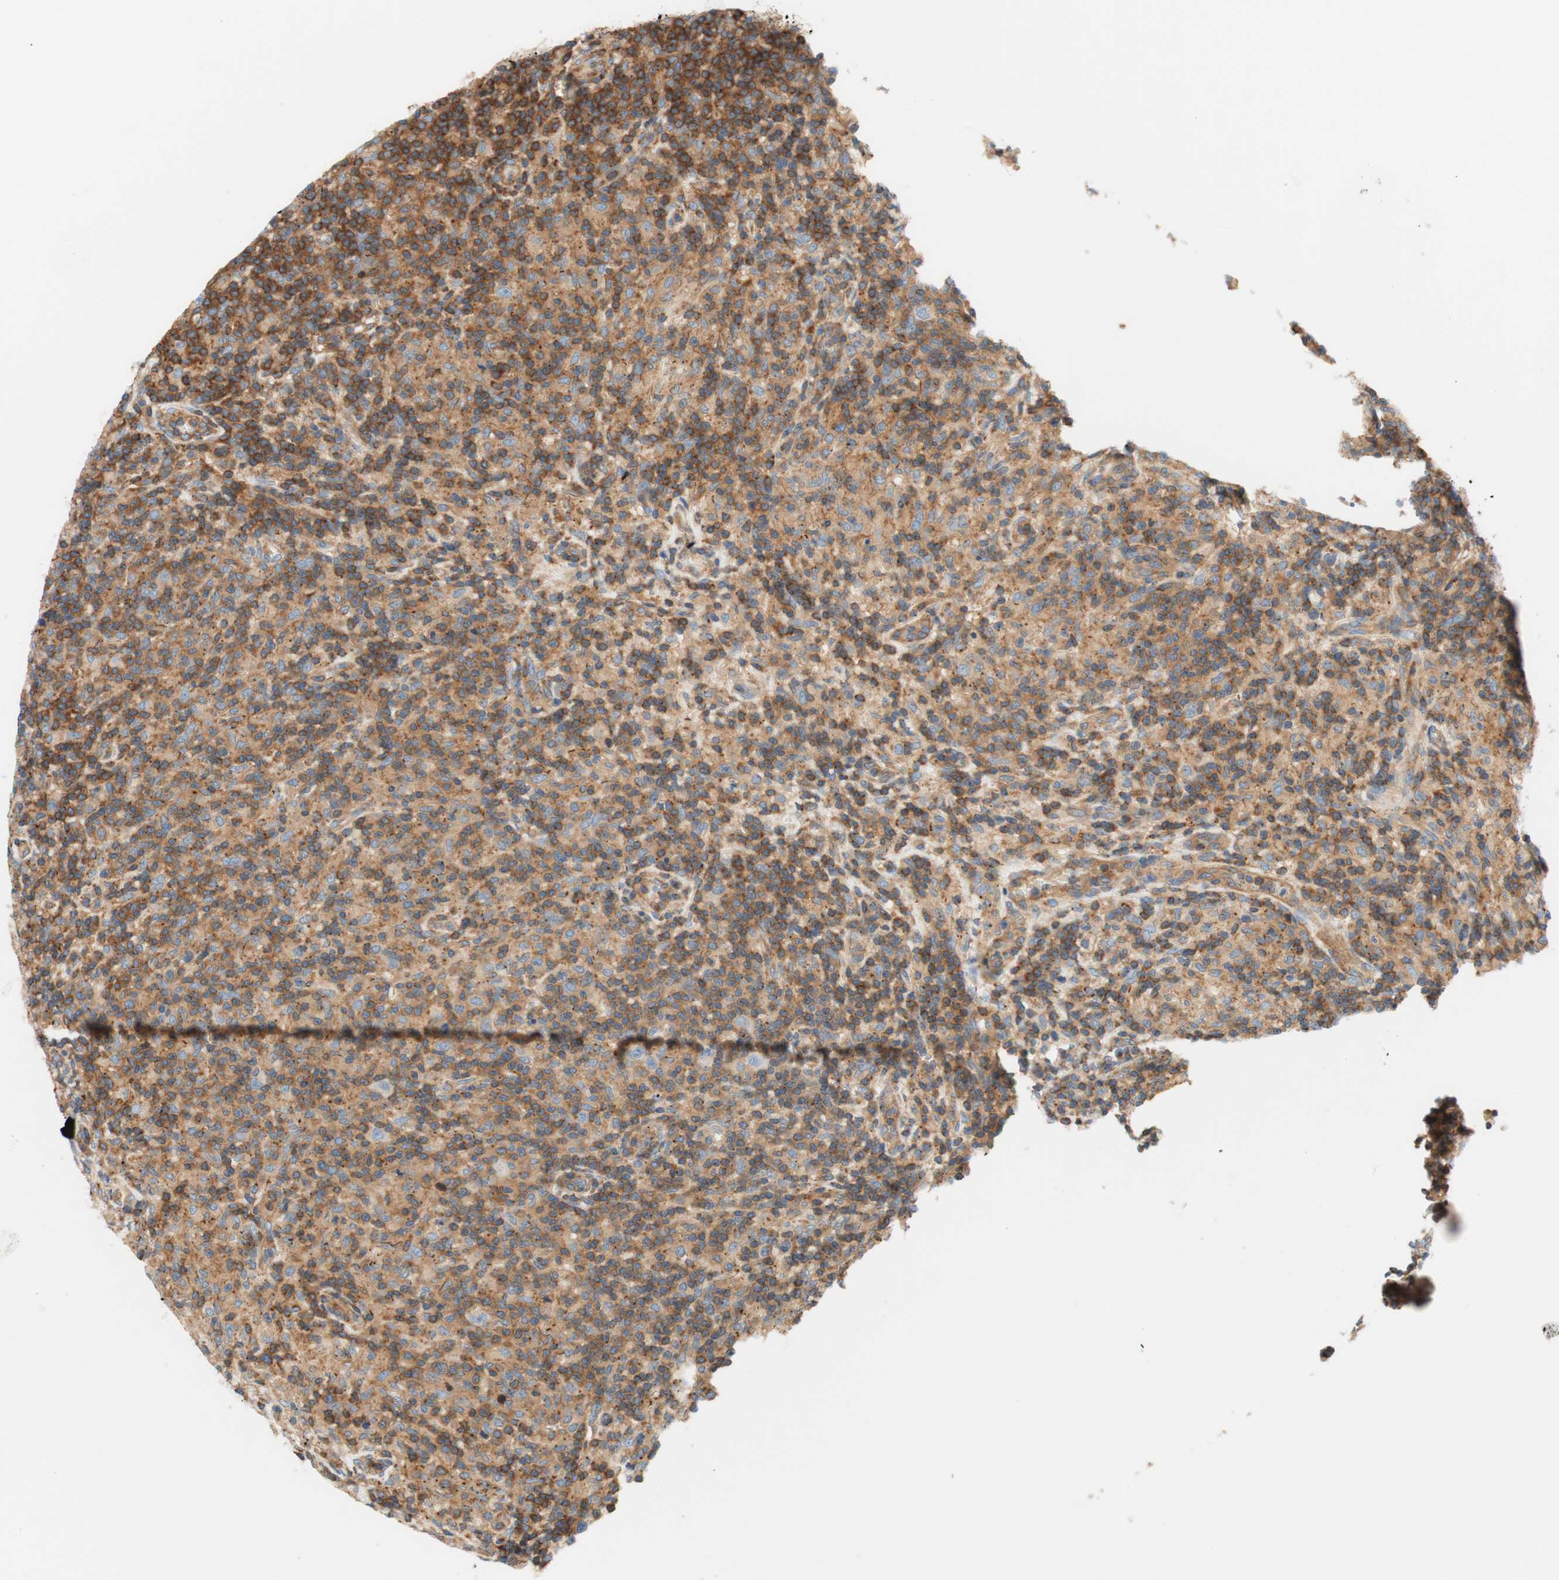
{"staining": {"intensity": "weak", "quantity": "25%-75%", "location": "cytoplasmic/membranous"}, "tissue": "lymphoma", "cell_type": "Tumor cells", "image_type": "cancer", "snomed": [{"axis": "morphology", "description": "Hodgkin's disease, NOS"}, {"axis": "topography", "description": "Lymph node"}], "caption": "A histopathology image showing weak cytoplasmic/membranous positivity in about 25%-75% of tumor cells in Hodgkin's disease, as visualized by brown immunohistochemical staining.", "gene": "VPS26A", "patient": {"sex": "male", "age": 70}}